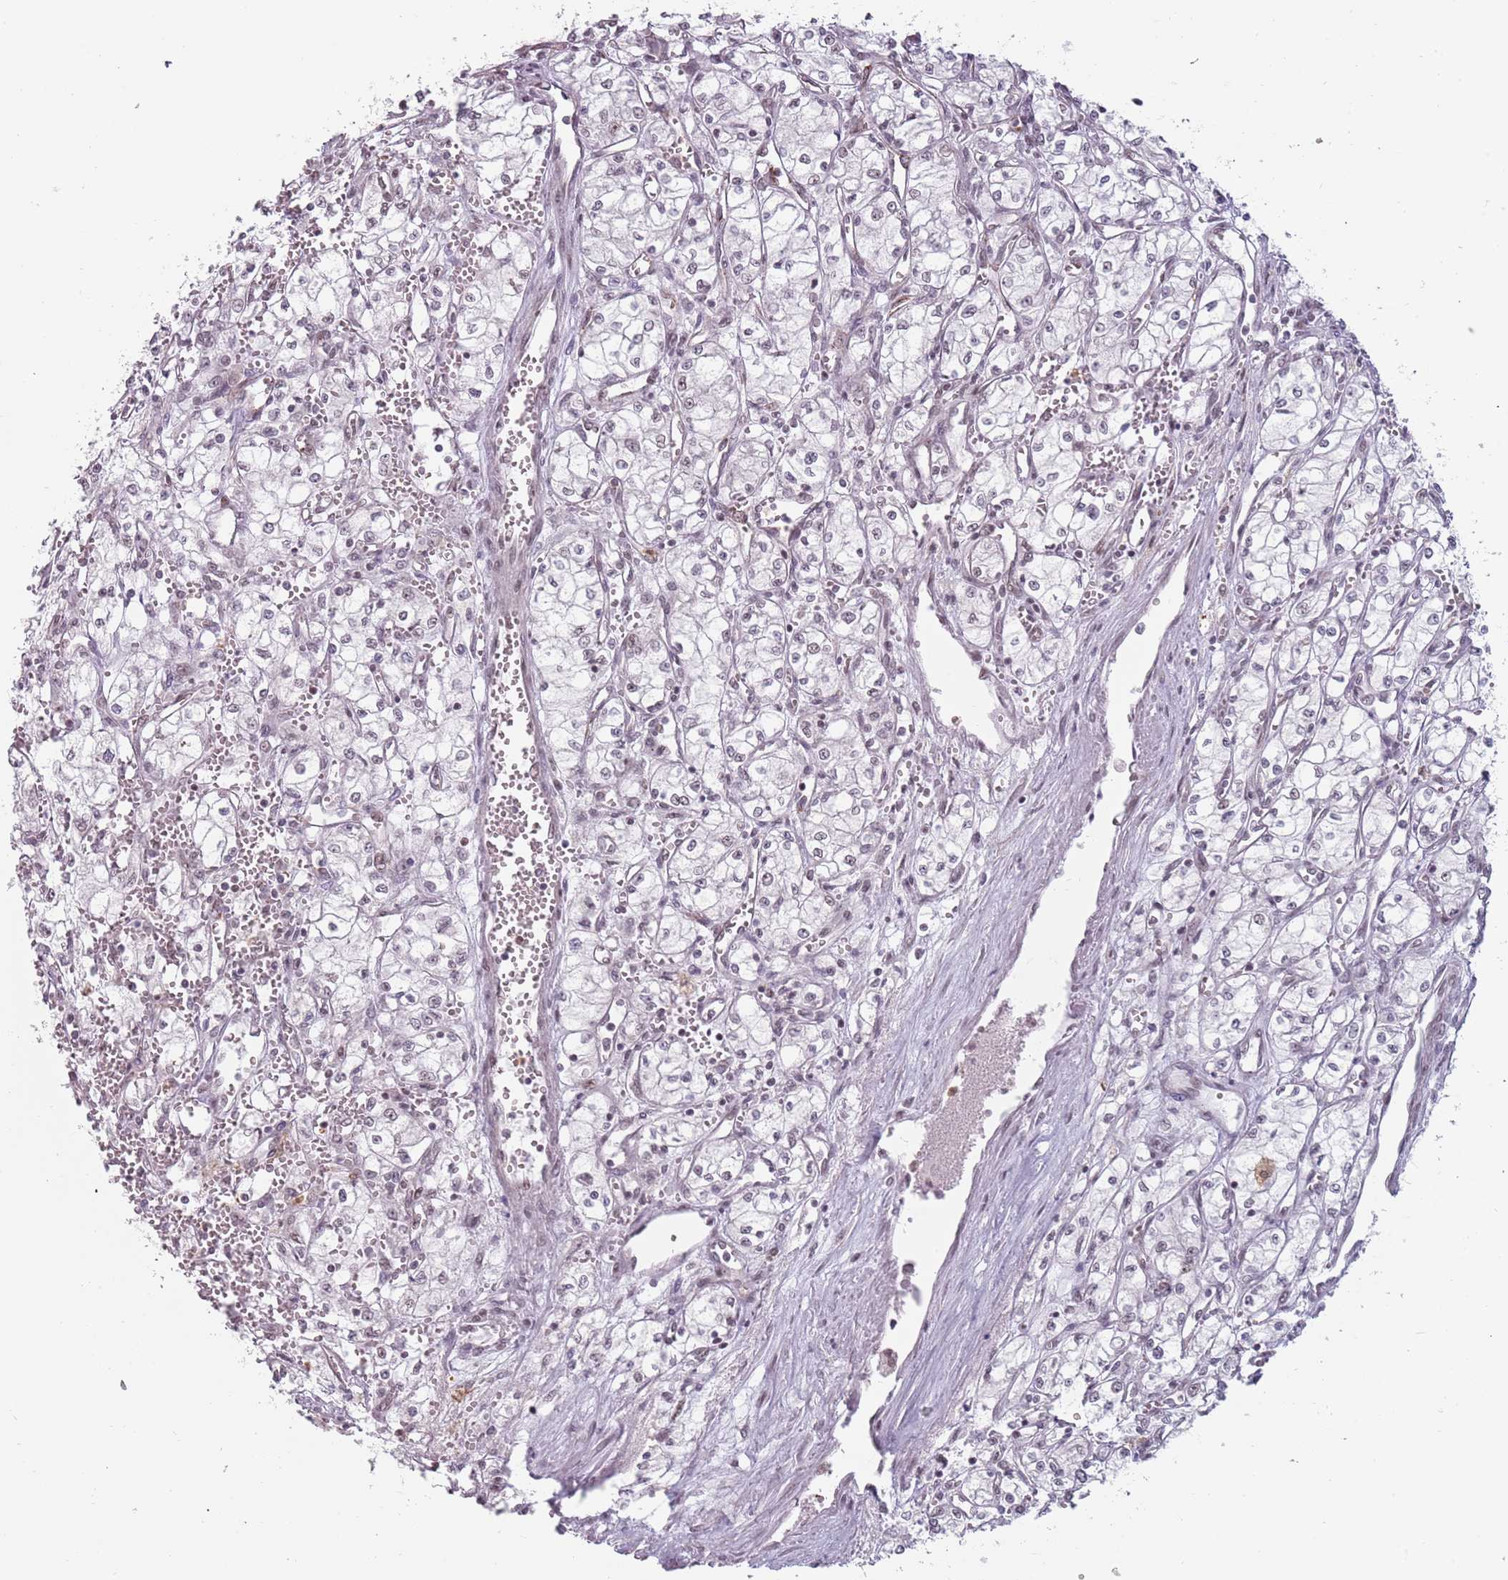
{"staining": {"intensity": "negative", "quantity": "none", "location": "none"}, "tissue": "renal cancer", "cell_type": "Tumor cells", "image_type": "cancer", "snomed": [{"axis": "morphology", "description": "Adenocarcinoma, NOS"}, {"axis": "topography", "description": "Kidney"}], "caption": "The immunohistochemistry image has no significant staining in tumor cells of renal cancer tissue.", "gene": "REXO4", "patient": {"sex": "male", "age": 59}}